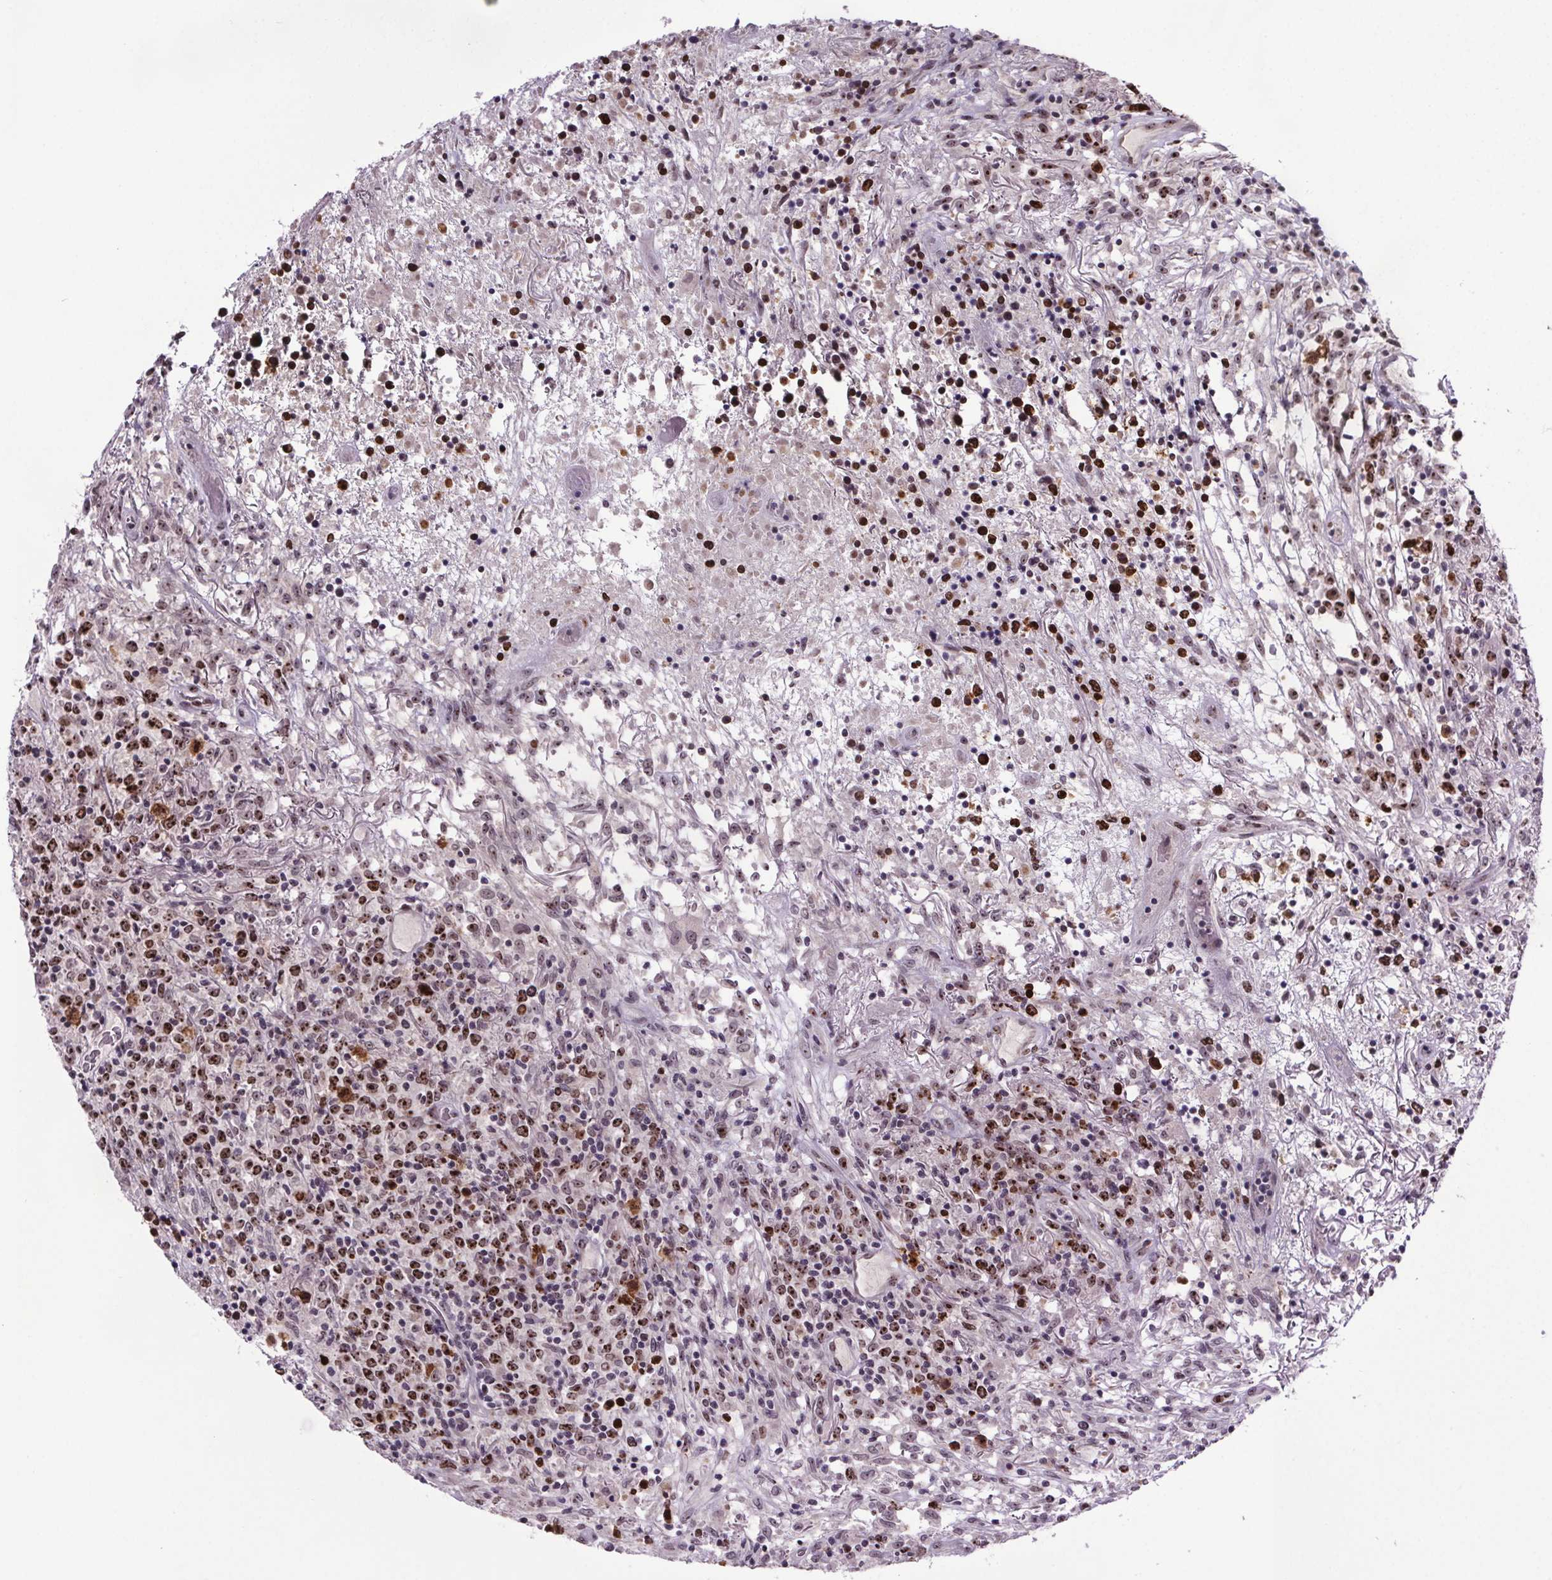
{"staining": {"intensity": "strong", "quantity": "25%-75%", "location": "nuclear"}, "tissue": "lymphoma", "cell_type": "Tumor cells", "image_type": "cancer", "snomed": [{"axis": "morphology", "description": "Malignant lymphoma, non-Hodgkin's type, High grade"}, {"axis": "topography", "description": "Lung"}], "caption": "High-grade malignant lymphoma, non-Hodgkin's type was stained to show a protein in brown. There is high levels of strong nuclear positivity in about 25%-75% of tumor cells. (DAB IHC, brown staining for protein, blue staining for nuclei).", "gene": "ATMIN", "patient": {"sex": "male", "age": 79}}